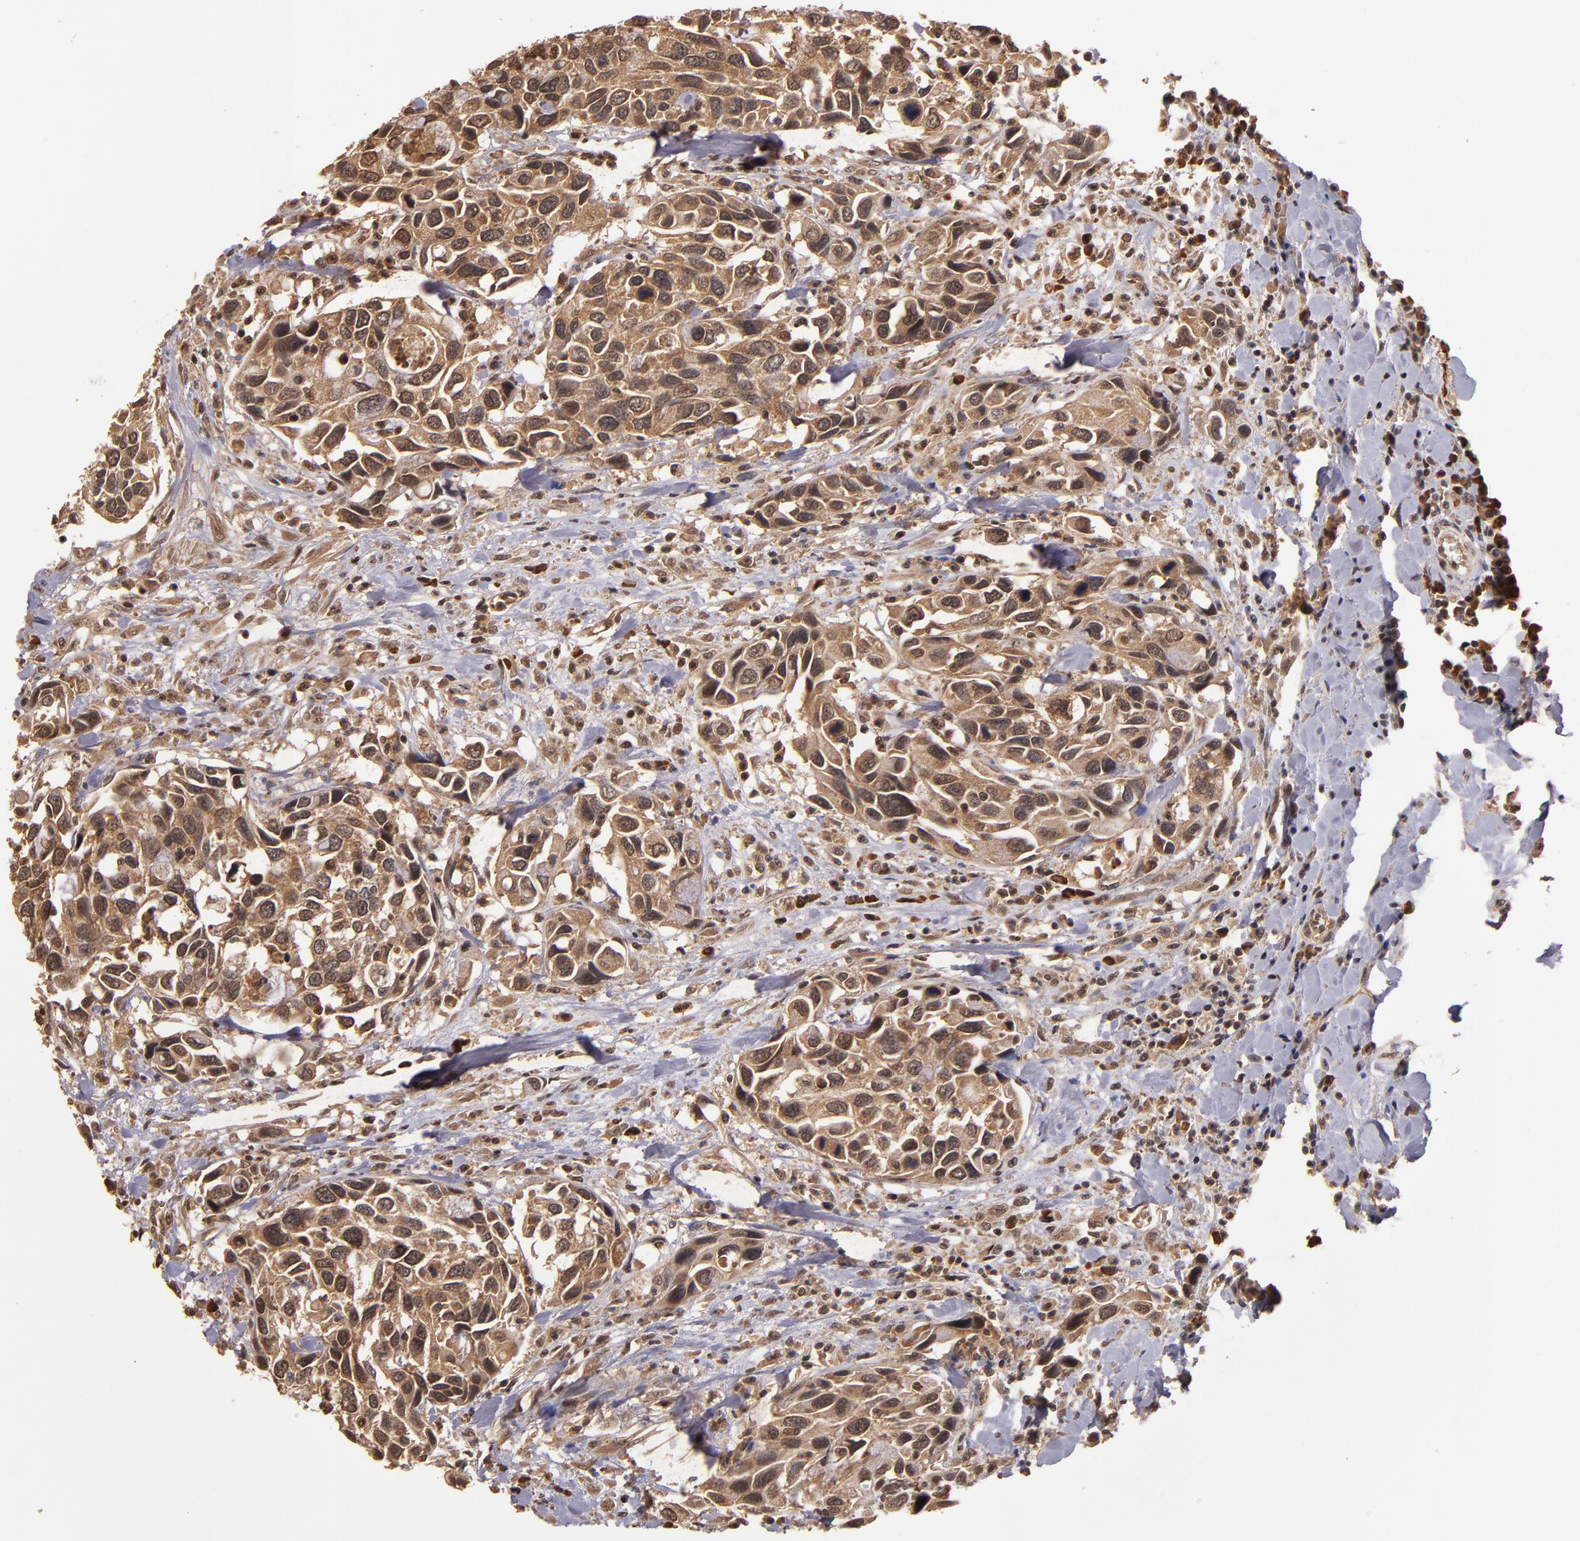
{"staining": {"intensity": "moderate", "quantity": ">75%", "location": "cytoplasmic/membranous"}, "tissue": "urothelial cancer", "cell_type": "Tumor cells", "image_type": "cancer", "snomed": [{"axis": "morphology", "description": "Urothelial carcinoma, High grade"}, {"axis": "topography", "description": "Urinary bladder"}], "caption": "High-grade urothelial carcinoma stained with a brown dye displays moderate cytoplasmic/membranous positive staining in approximately >75% of tumor cells.", "gene": "RIOK3", "patient": {"sex": "male", "age": 66}}